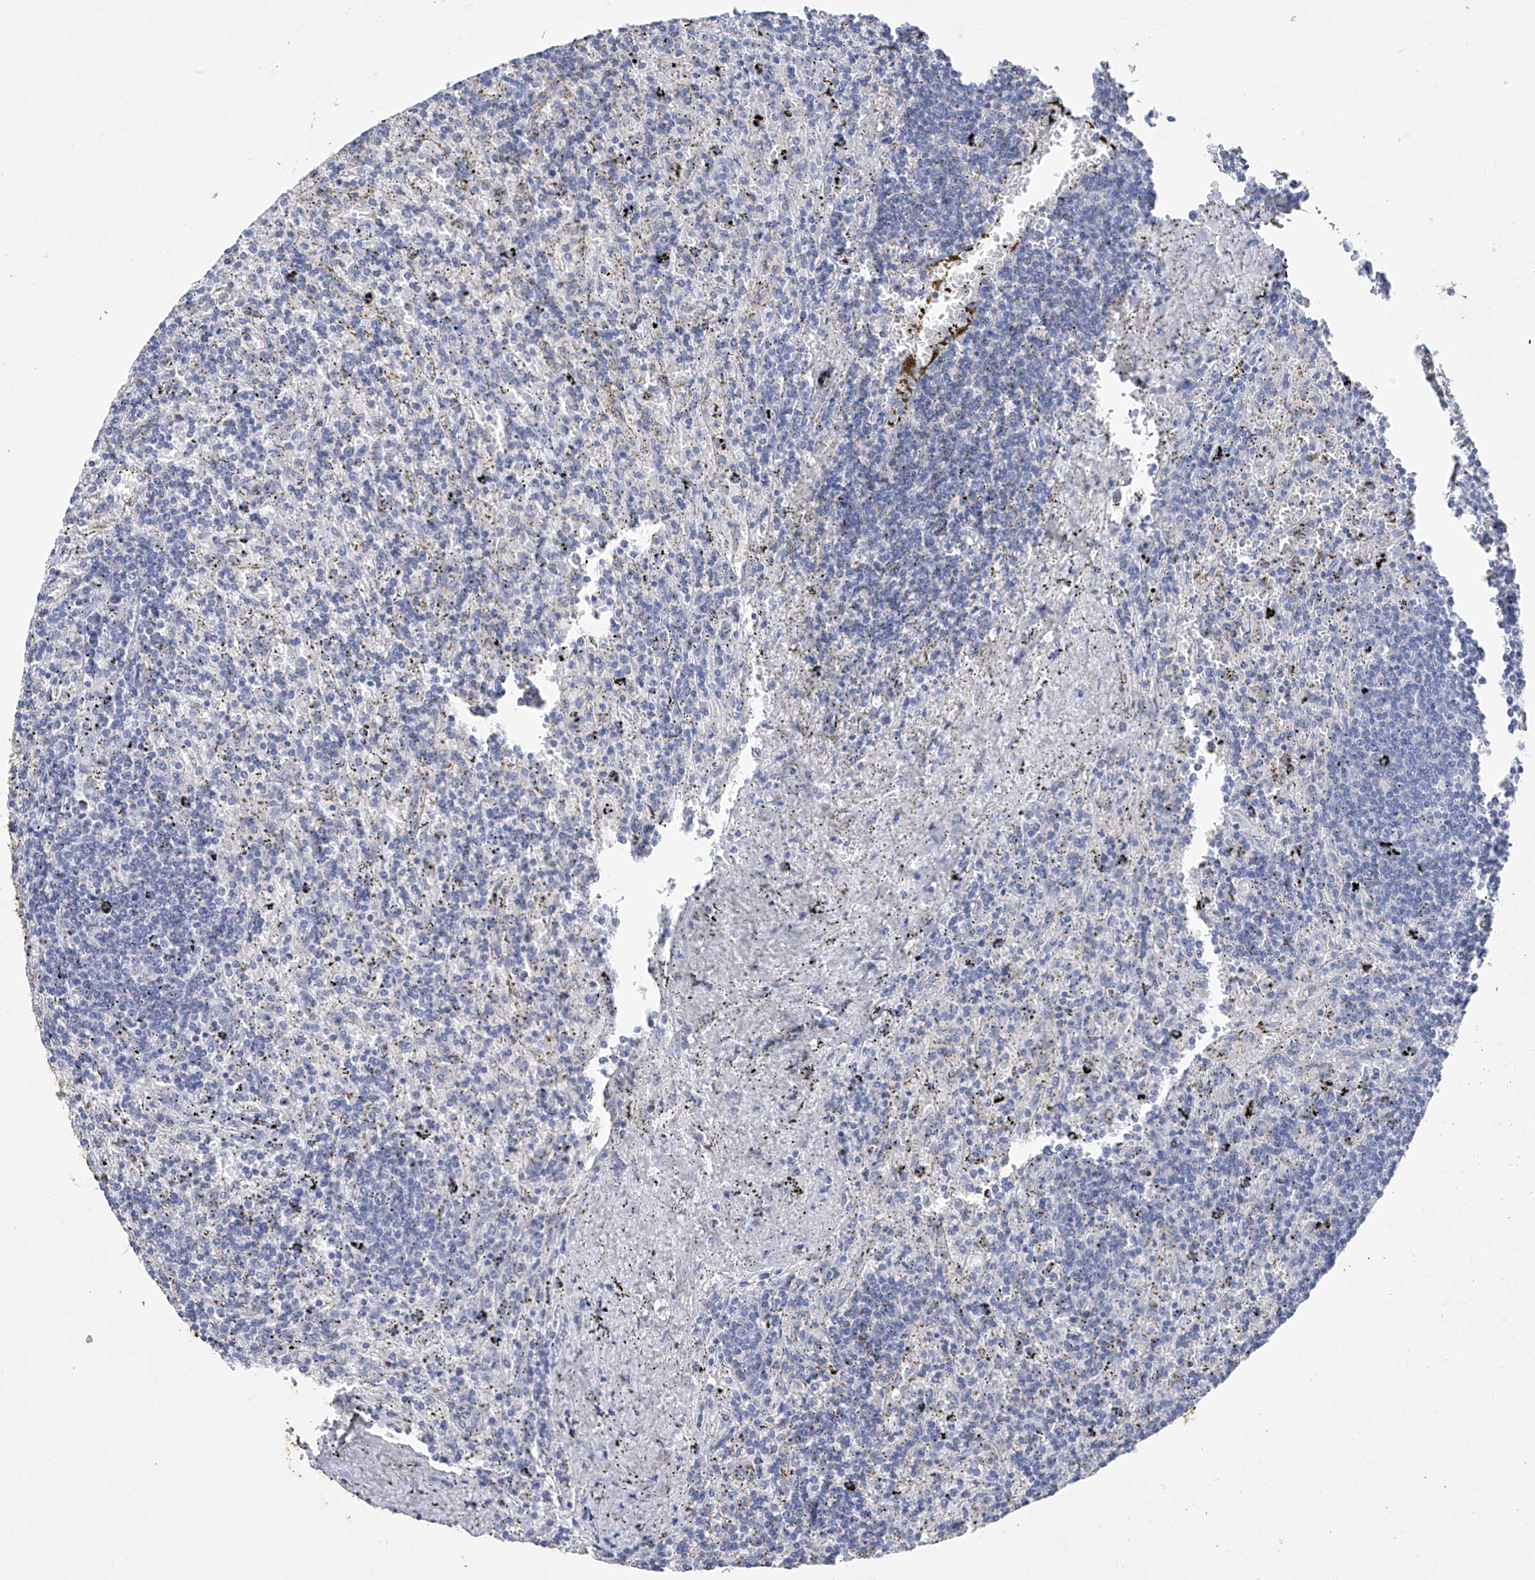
{"staining": {"intensity": "negative", "quantity": "none", "location": "none"}, "tissue": "lymphoma", "cell_type": "Tumor cells", "image_type": "cancer", "snomed": [{"axis": "morphology", "description": "Malignant lymphoma, non-Hodgkin's type, Low grade"}, {"axis": "topography", "description": "Spleen"}], "caption": "Protein analysis of lymphoma demonstrates no significant expression in tumor cells. Brightfield microscopy of immunohistochemistry (IHC) stained with DAB (3,3'-diaminobenzidine) (brown) and hematoxylin (blue), captured at high magnification.", "gene": "ADRA1A", "patient": {"sex": "male", "age": 76}}